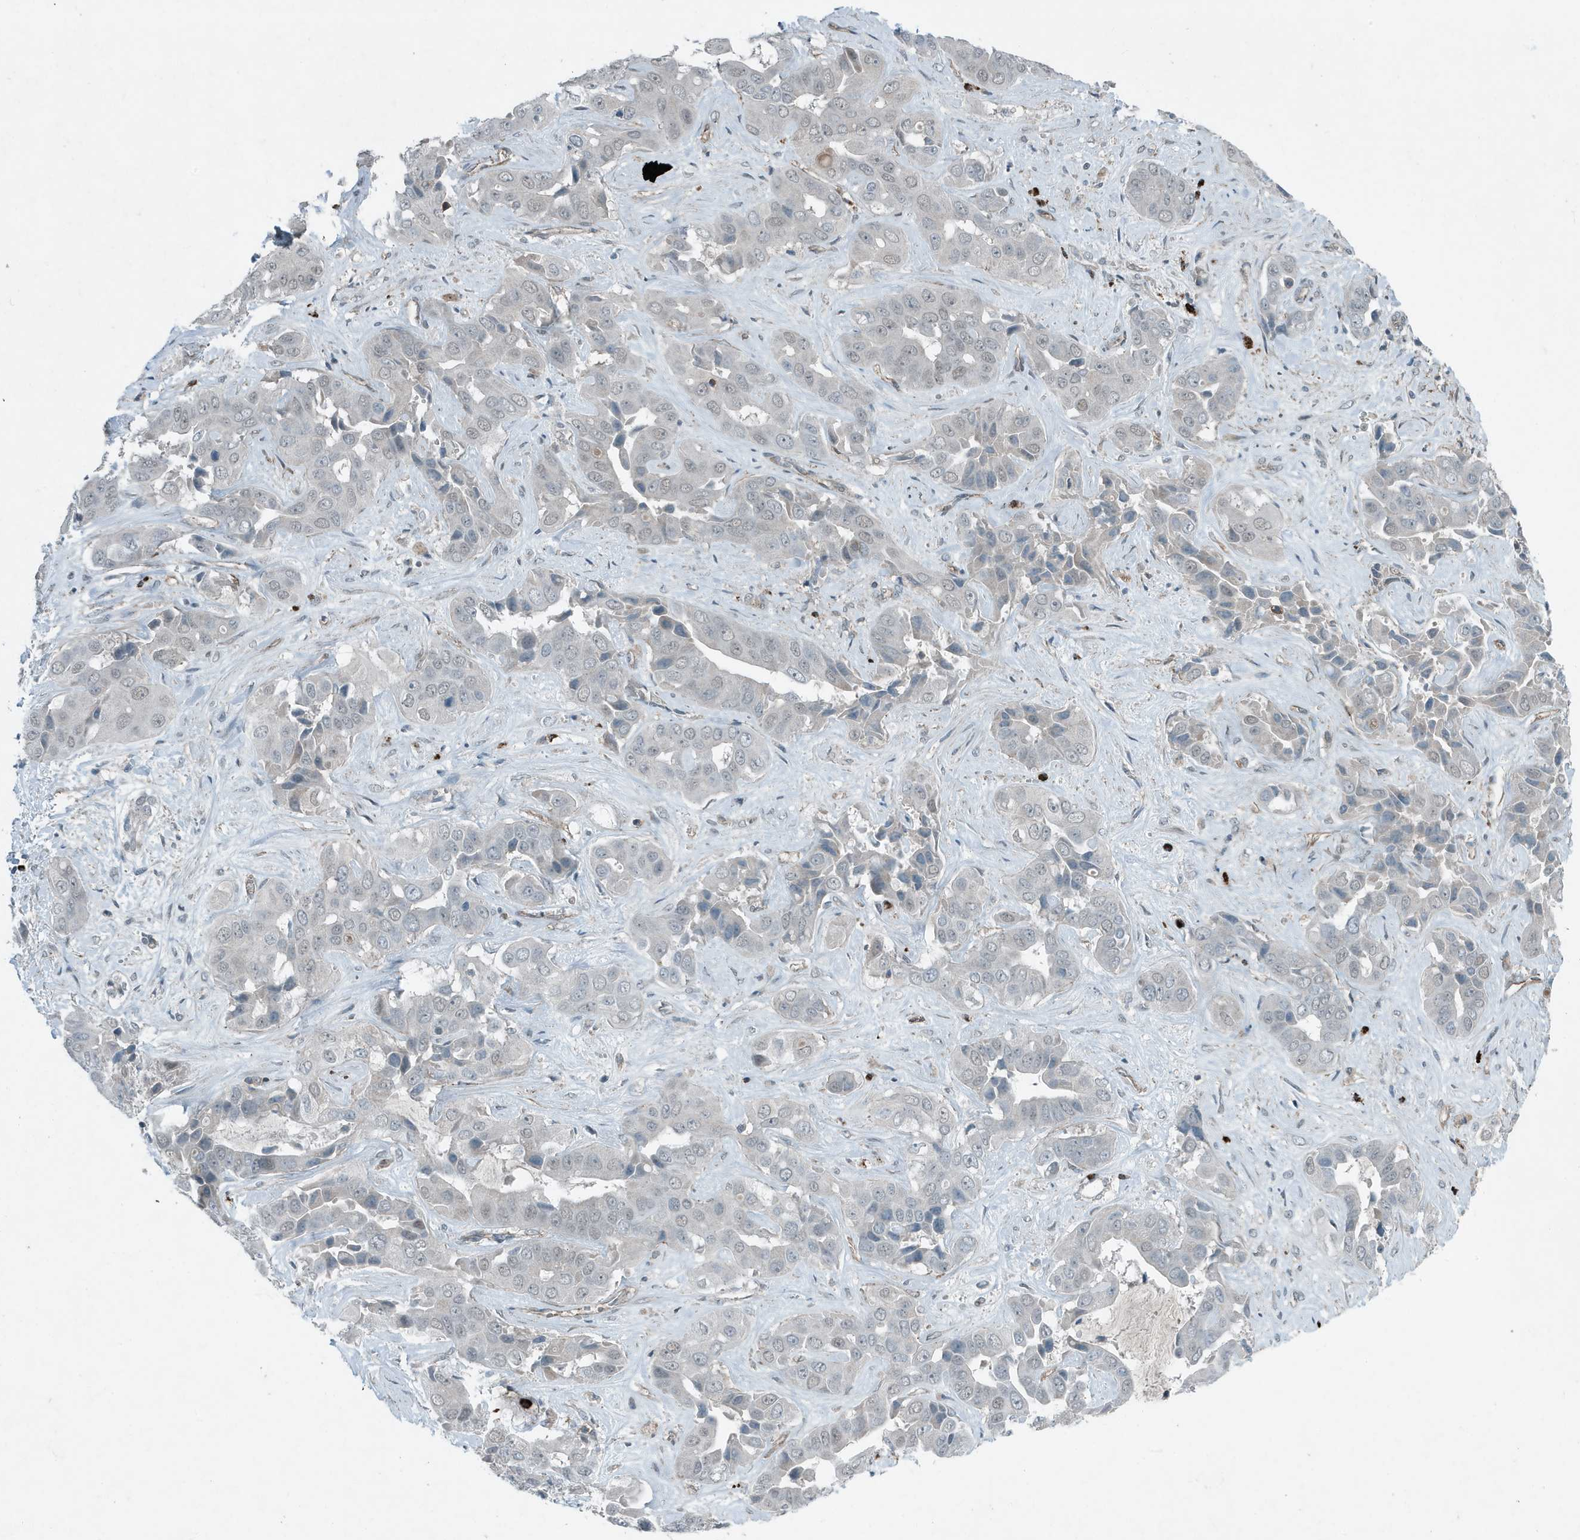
{"staining": {"intensity": "negative", "quantity": "none", "location": "none"}, "tissue": "liver cancer", "cell_type": "Tumor cells", "image_type": "cancer", "snomed": [{"axis": "morphology", "description": "Cholangiocarcinoma"}, {"axis": "topography", "description": "Liver"}], "caption": "Tumor cells are negative for protein expression in human liver cancer. The staining was performed using DAB (3,3'-diaminobenzidine) to visualize the protein expression in brown, while the nuclei were stained in blue with hematoxylin (Magnification: 20x).", "gene": "DAPP1", "patient": {"sex": "female", "age": 52}}